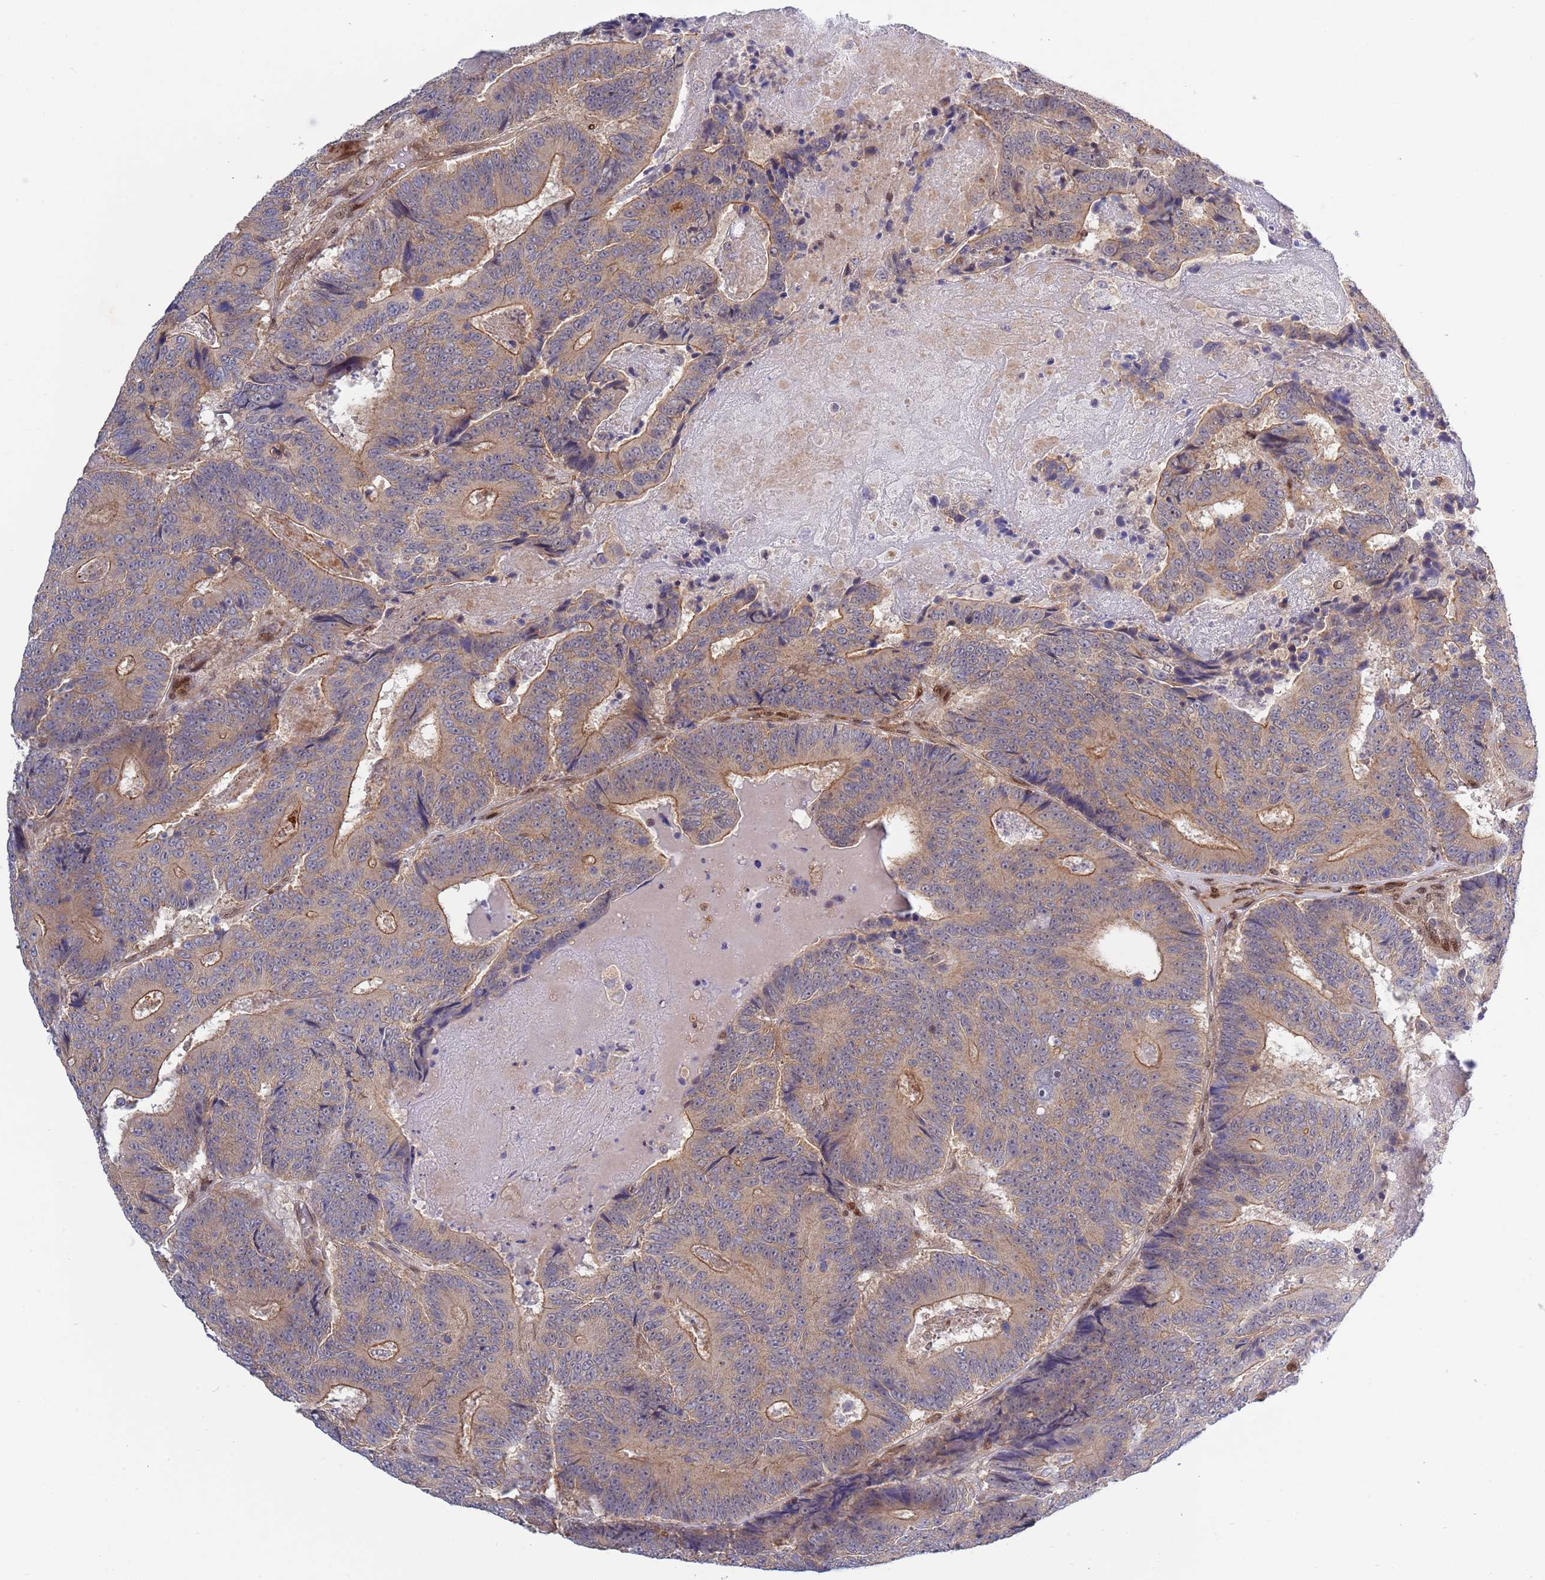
{"staining": {"intensity": "moderate", "quantity": "<25%", "location": "cytoplasmic/membranous"}, "tissue": "colorectal cancer", "cell_type": "Tumor cells", "image_type": "cancer", "snomed": [{"axis": "morphology", "description": "Adenocarcinoma, NOS"}, {"axis": "topography", "description": "Colon"}], "caption": "Adenocarcinoma (colorectal) stained with IHC exhibits moderate cytoplasmic/membranous expression in about <25% of tumor cells. The staining is performed using DAB brown chromogen to label protein expression. The nuclei are counter-stained blue using hematoxylin.", "gene": "TBX10", "patient": {"sex": "male", "age": 83}}